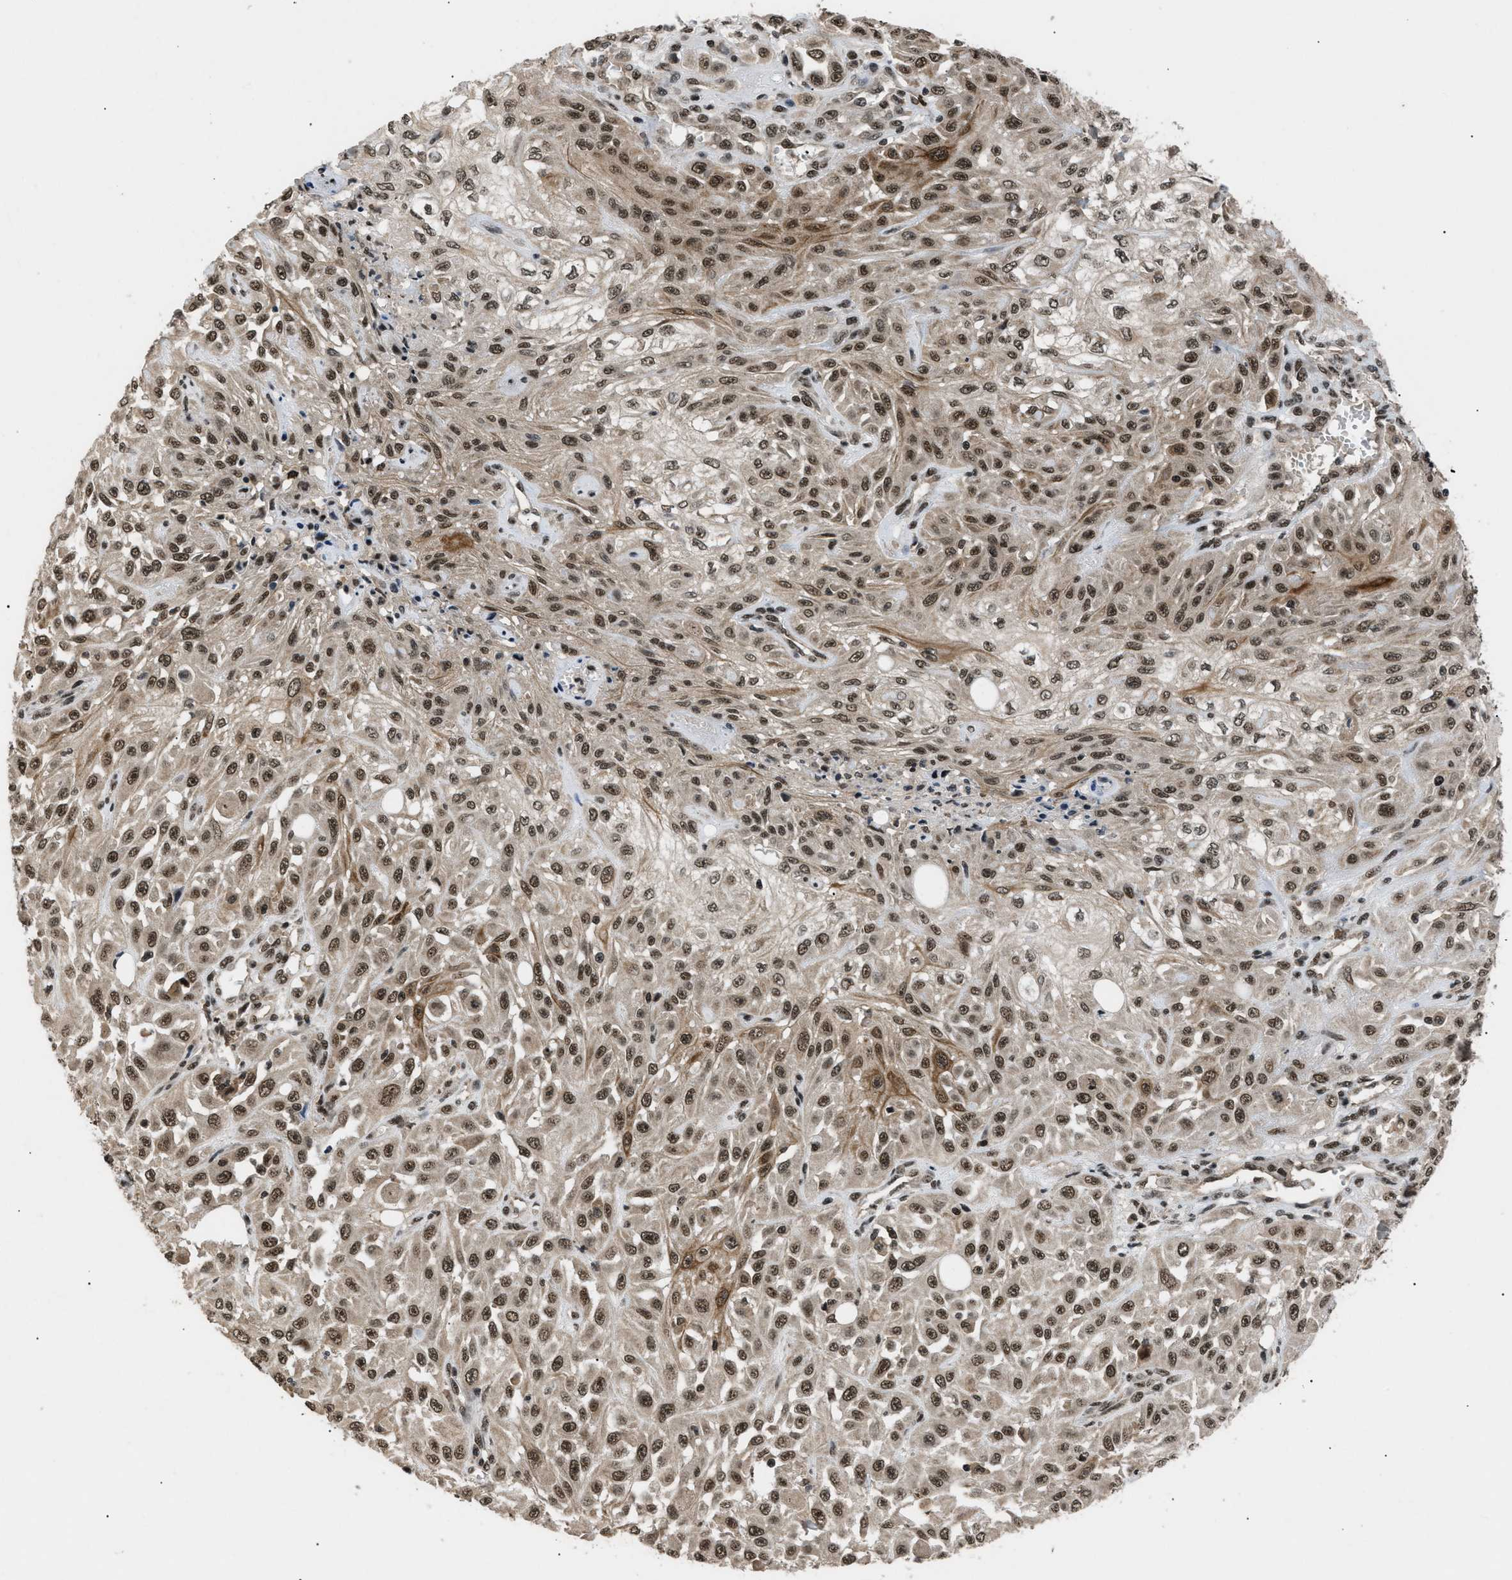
{"staining": {"intensity": "strong", "quantity": ">75%", "location": "nuclear"}, "tissue": "skin cancer", "cell_type": "Tumor cells", "image_type": "cancer", "snomed": [{"axis": "morphology", "description": "Squamous cell carcinoma, NOS"}, {"axis": "morphology", "description": "Squamous cell carcinoma, metastatic, NOS"}, {"axis": "topography", "description": "Skin"}, {"axis": "topography", "description": "Lymph node"}], "caption": "An immunohistochemistry (IHC) image of tumor tissue is shown. Protein staining in brown highlights strong nuclear positivity in skin metastatic squamous cell carcinoma within tumor cells.", "gene": "RBM5", "patient": {"sex": "male", "age": 75}}